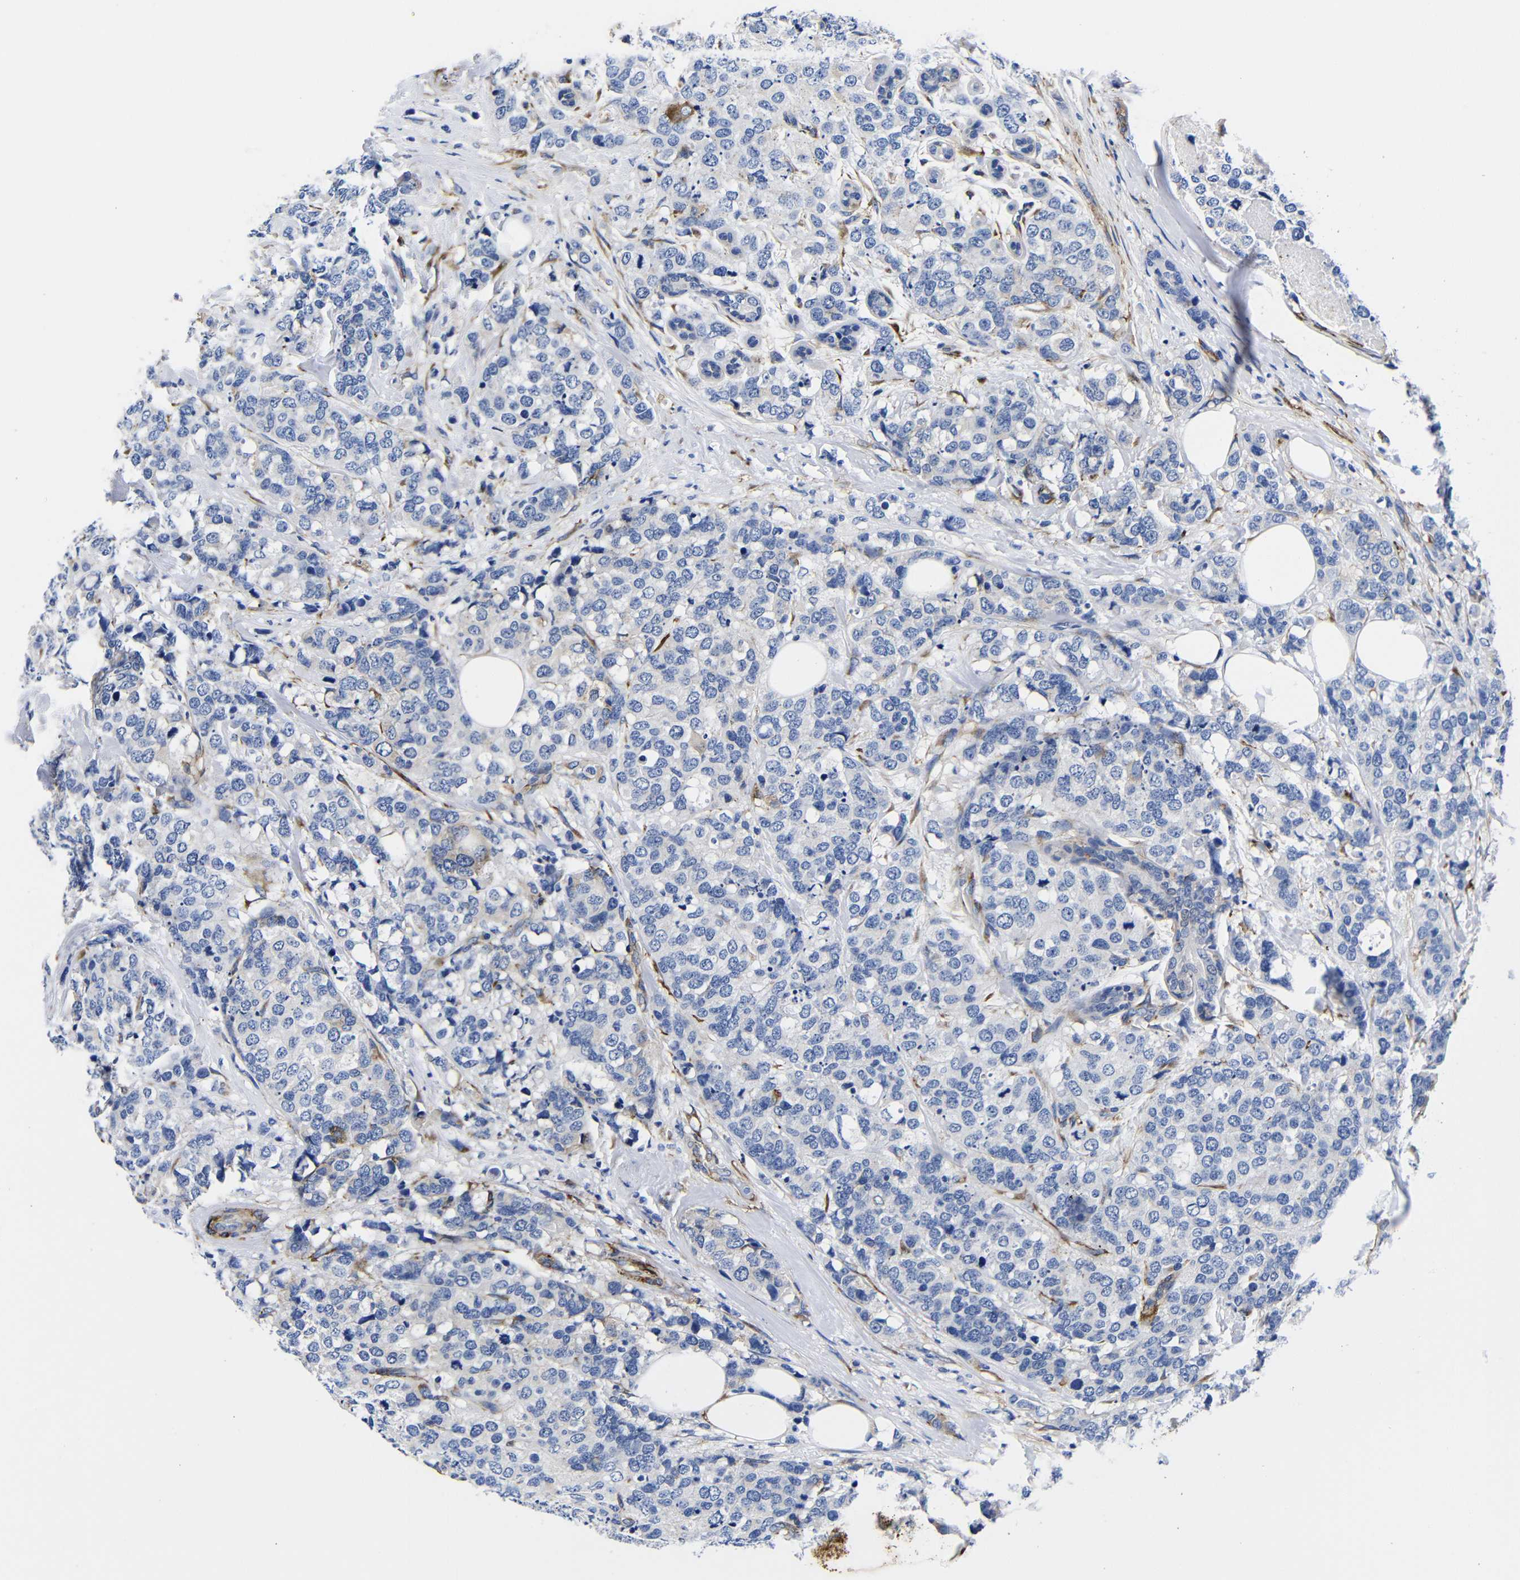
{"staining": {"intensity": "negative", "quantity": "none", "location": "none"}, "tissue": "breast cancer", "cell_type": "Tumor cells", "image_type": "cancer", "snomed": [{"axis": "morphology", "description": "Lobular carcinoma"}, {"axis": "topography", "description": "Breast"}], "caption": "Immunohistochemical staining of breast cancer (lobular carcinoma) exhibits no significant expression in tumor cells.", "gene": "LRIG1", "patient": {"sex": "female", "age": 59}}